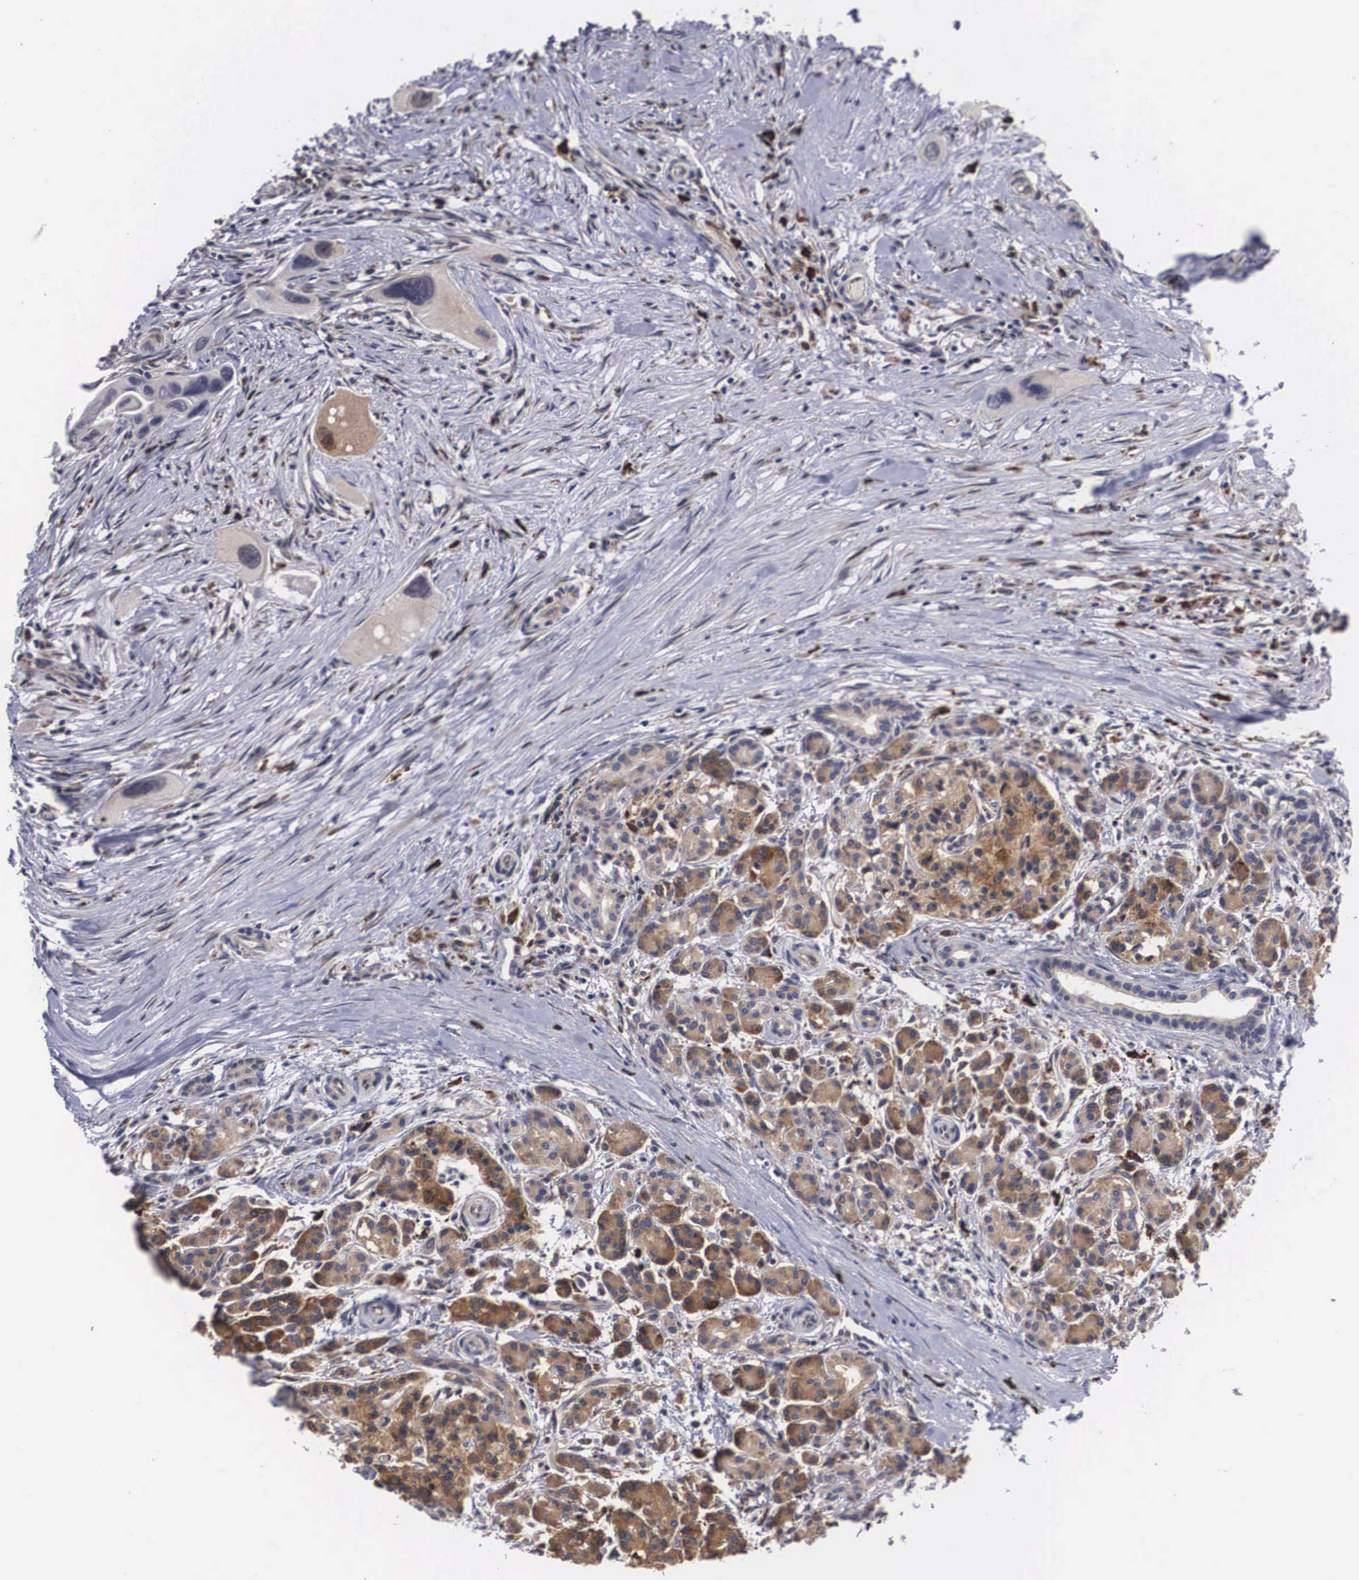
{"staining": {"intensity": "strong", "quantity": ">75%", "location": "cytoplasmic/membranous"}, "tissue": "pancreas", "cell_type": "Exocrine glandular cells", "image_type": "normal", "snomed": [{"axis": "morphology", "description": "Normal tissue, NOS"}, {"axis": "topography", "description": "Pancreas"}], "caption": "IHC of unremarkable human pancreas demonstrates high levels of strong cytoplasmic/membranous positivity in approximately >75% of exocrine glandular cells.", "gene": "CRELD2", "patient": {"sex": "male", "age": 73}}